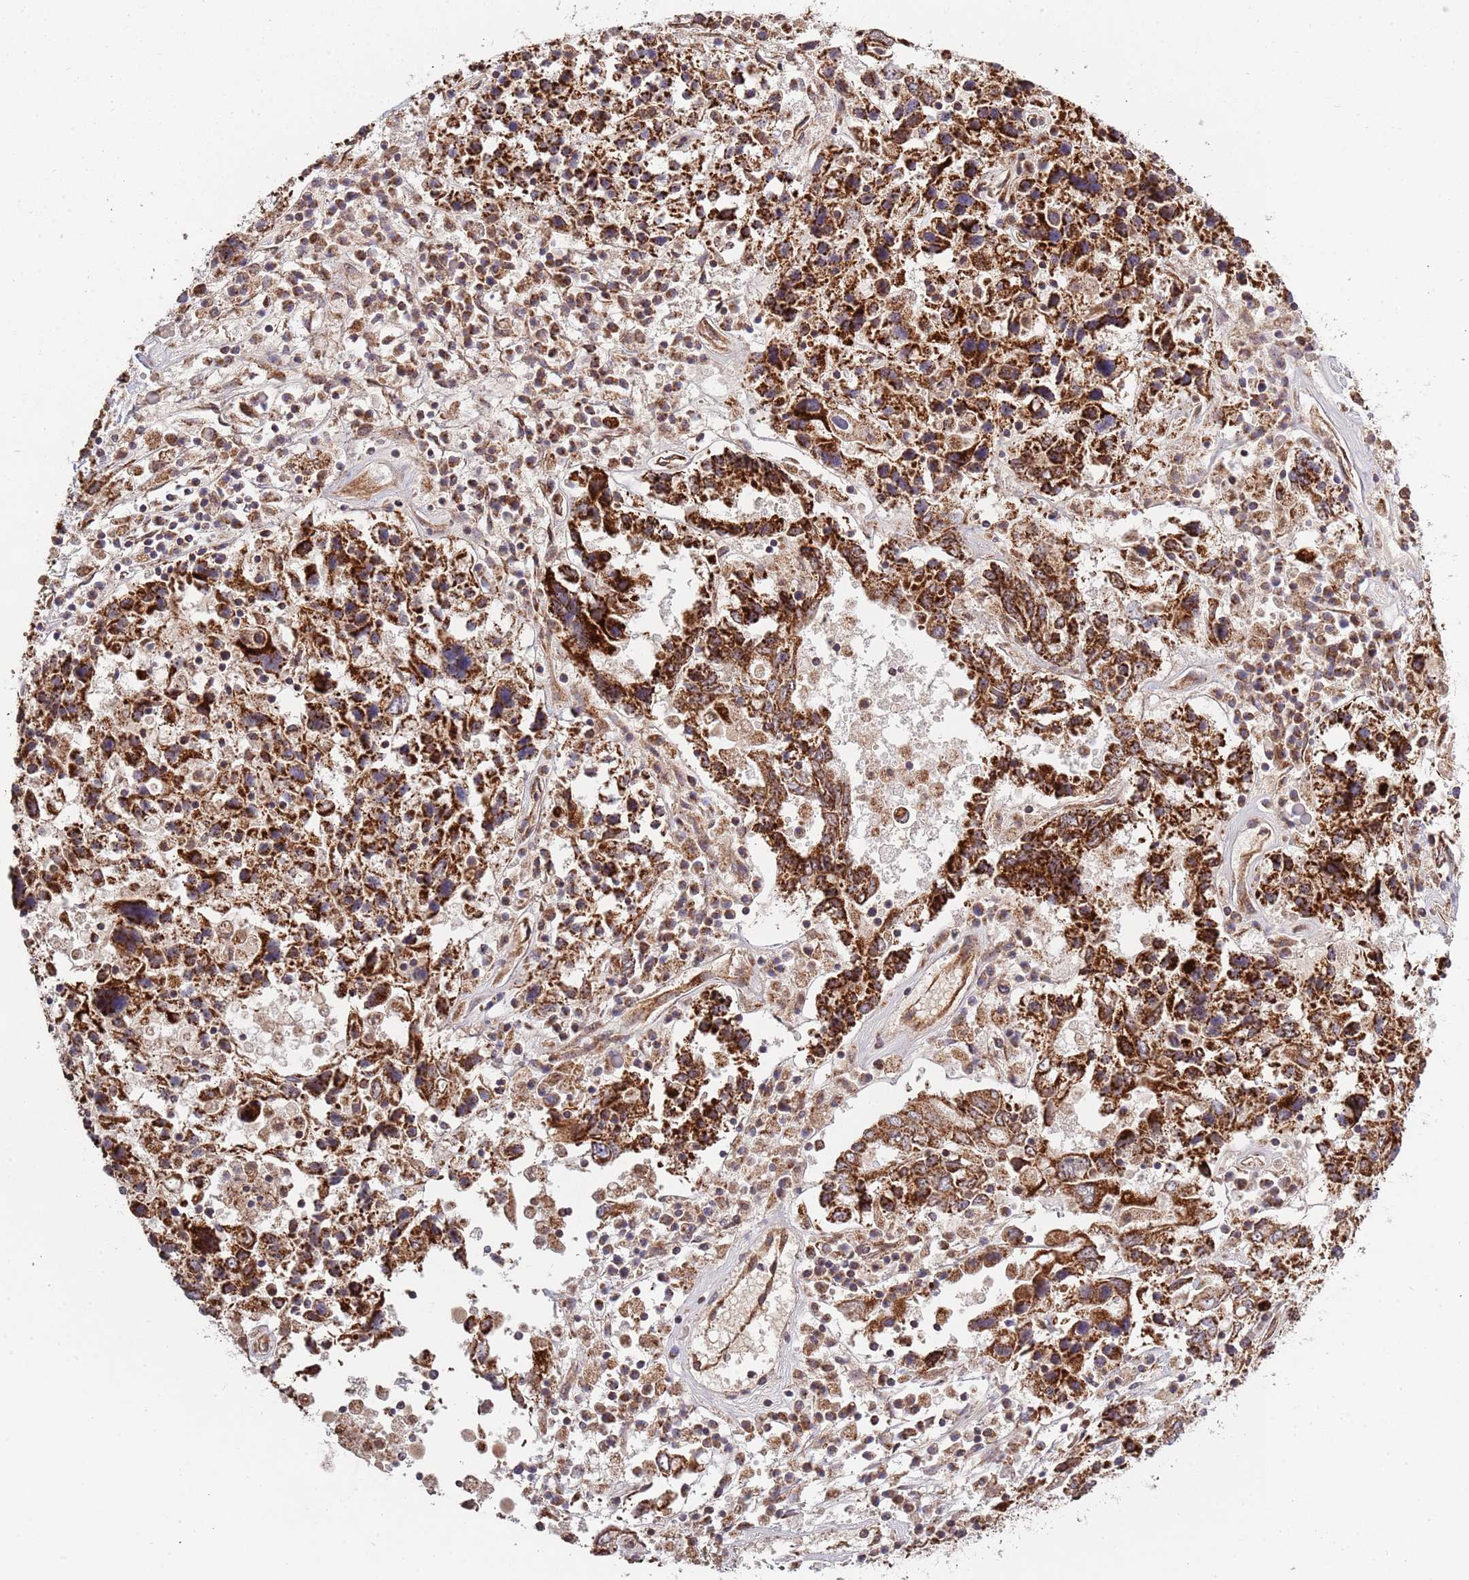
{"staining": {"intensity": "strong", "quantity": ">75%", "location": "cytoplasmic/membranous"}, "tissue": "ovarian cancer", "cell_type": "Tumor cells", "image_type": "cancer", "snomed": [{"axis": "morphology", "description": "Carcinoma, endometroid"}, {"axis": "topography", "description": "Ovary"}], "caption": "Strong cytoplasmic/membranous expression is identified in about >75% of tumor cells in ovarian cancer (endometroid carcinoma). The staining was performed using DAB to visualize the protein expression in brown, while the nuclei were stained in blue with hematoxylin (Magnification: 20x).", "gene": "DCHS1", "patient": {"sex": "female", "age": 62}}